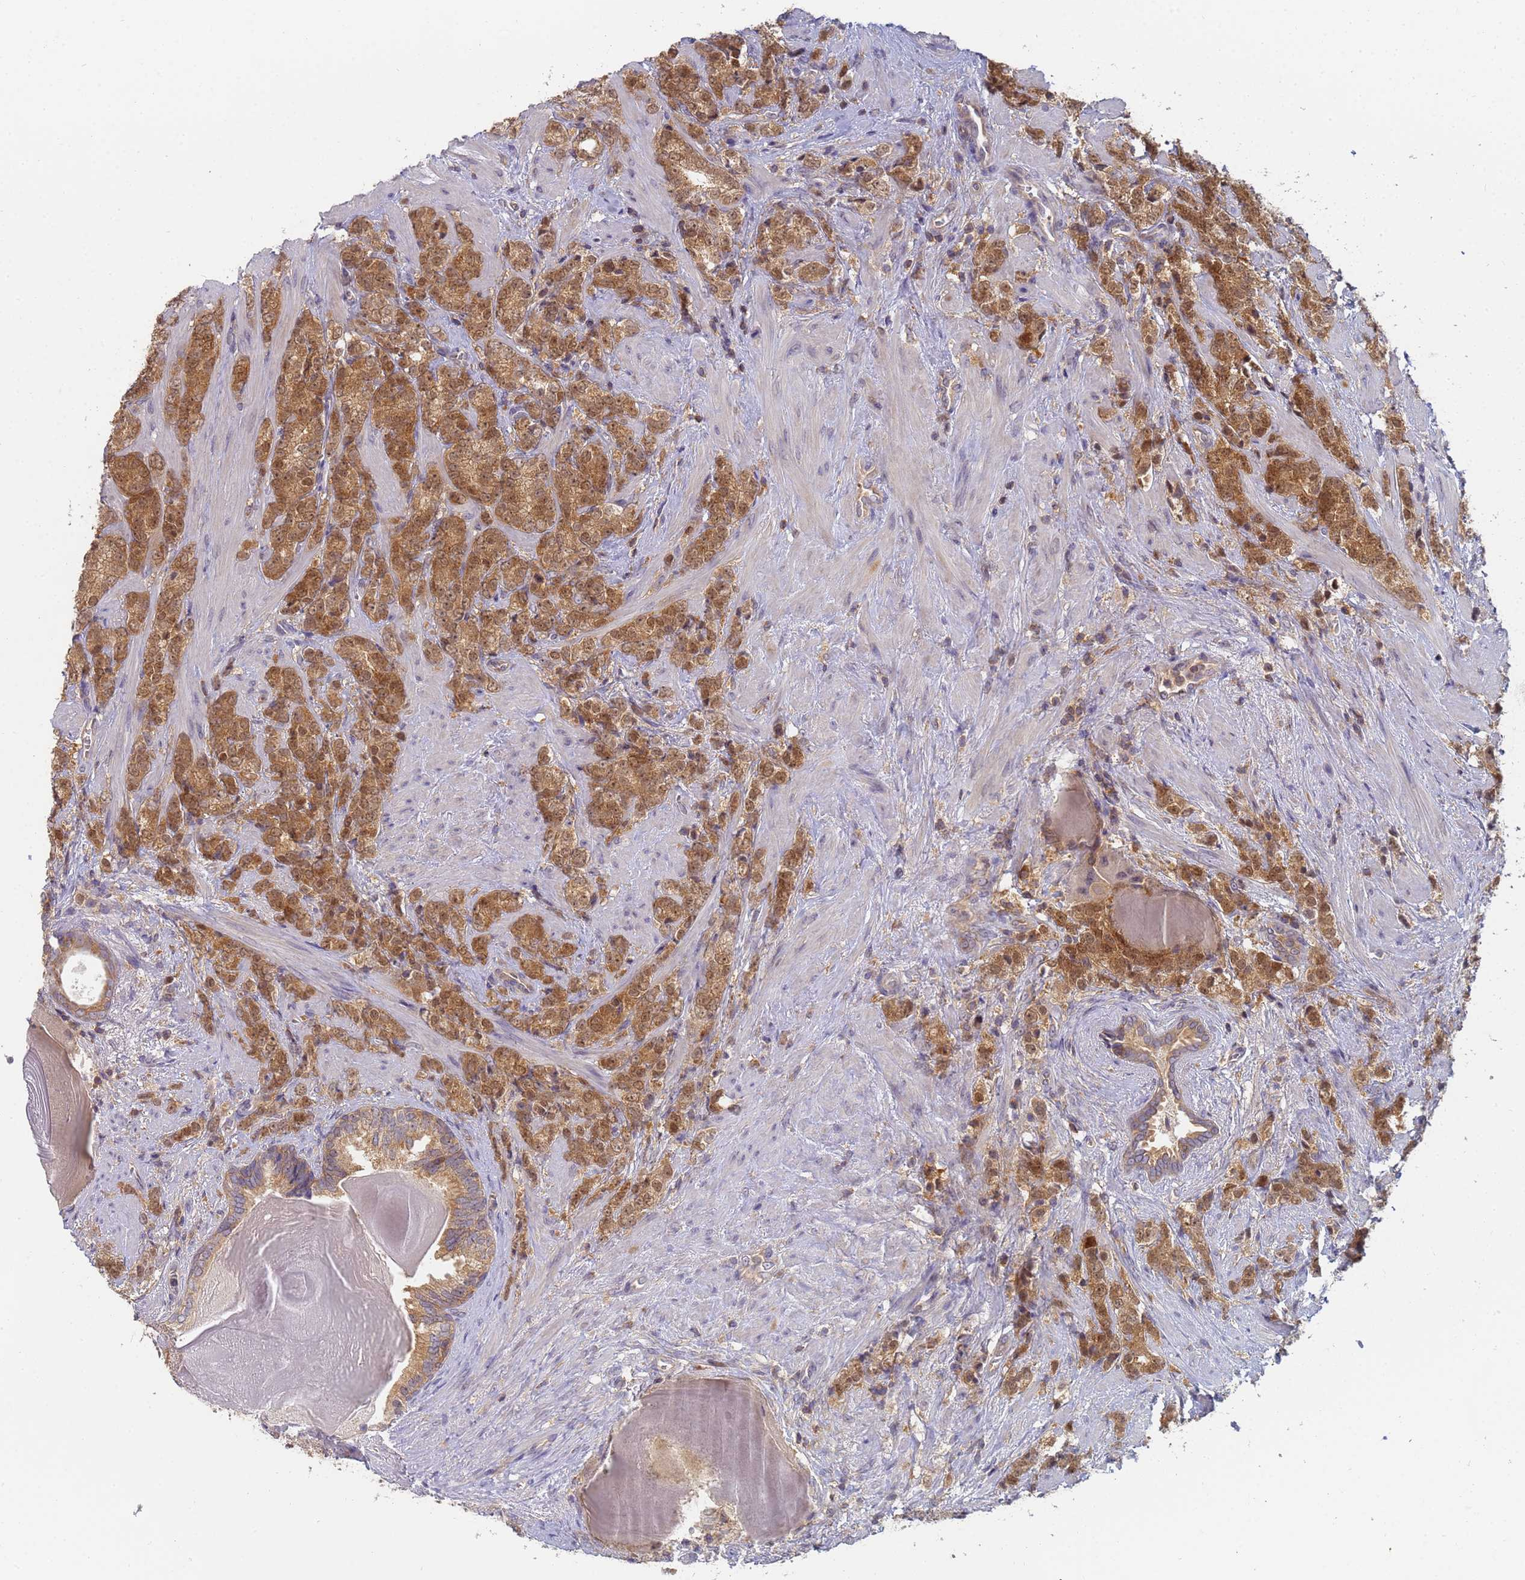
{"staining": {"intensity": "moderate", "quantity": ">75%", "location": "cytoplasmic/membranous,nuclear"}, "tissue": "prostate cancer", "cell_type": "Tumor cells", "image_type": "cancer", "snomed": [{"axis": "morphology", "description": "Adenocarcinoma, High grade"}, {"axis": "topography", "description": "Prostate"}], "caption": "There is medium levels of moderate cytoplasmic/membranous and nuclear positivity in tumor cells of prostate cancer, as demonstrated by immunohistochemical staining (brown color).", "gene": "SHARPIN", "patient": {"sex": "male", "age": 64}}